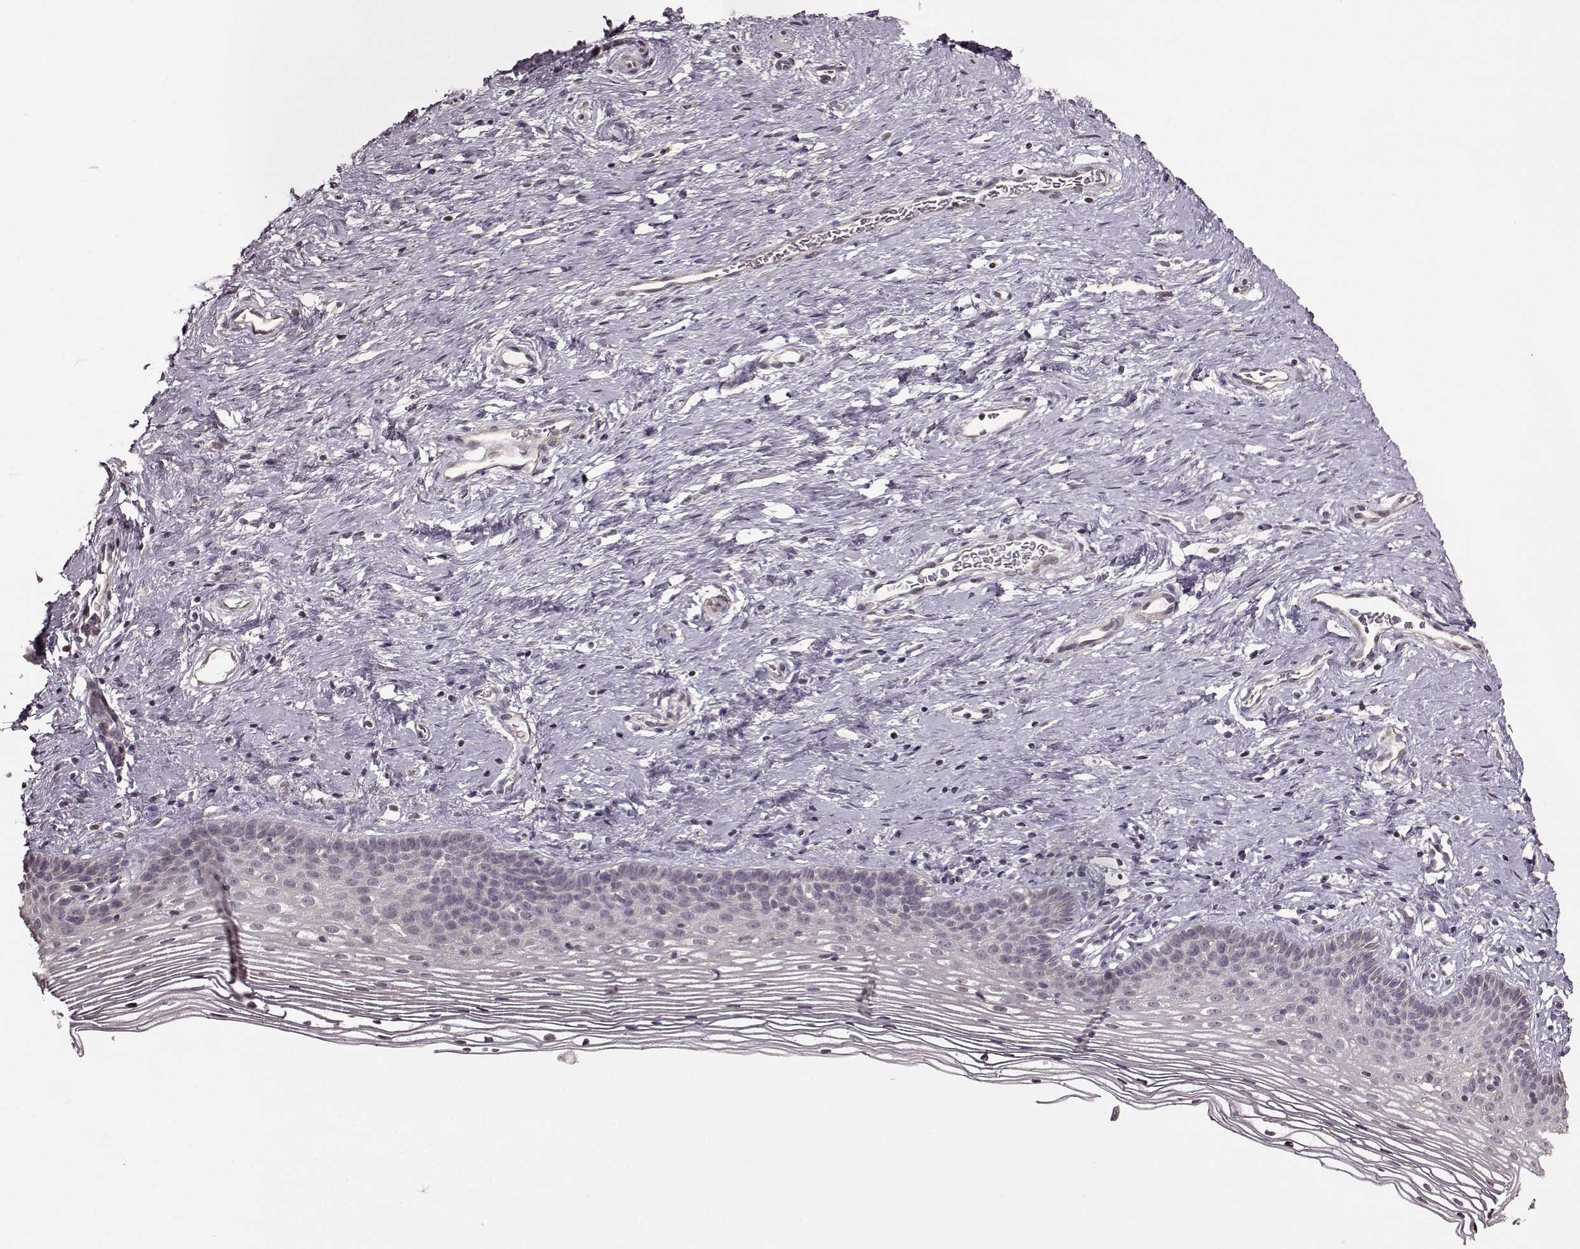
{"staining": {"intensity": "negative", "quantity": "none", "location": "none"}, "tissue": "cervix", "cell_type": "Glandular cells", "image_type": "normal", "snomed": [{"axis": "morphology", "description": "Normal tissue, NOS"}, {"axis": "topography", "description": "Cervix"}], "caption": "The micrograph displays no significant staining in glandular cells of cervix. (DAB immunohistochemistry visualized using brightfield microscopy, high magnification).", "gene": "FSHB", "patient": {"sex": "female", "age": 39}}